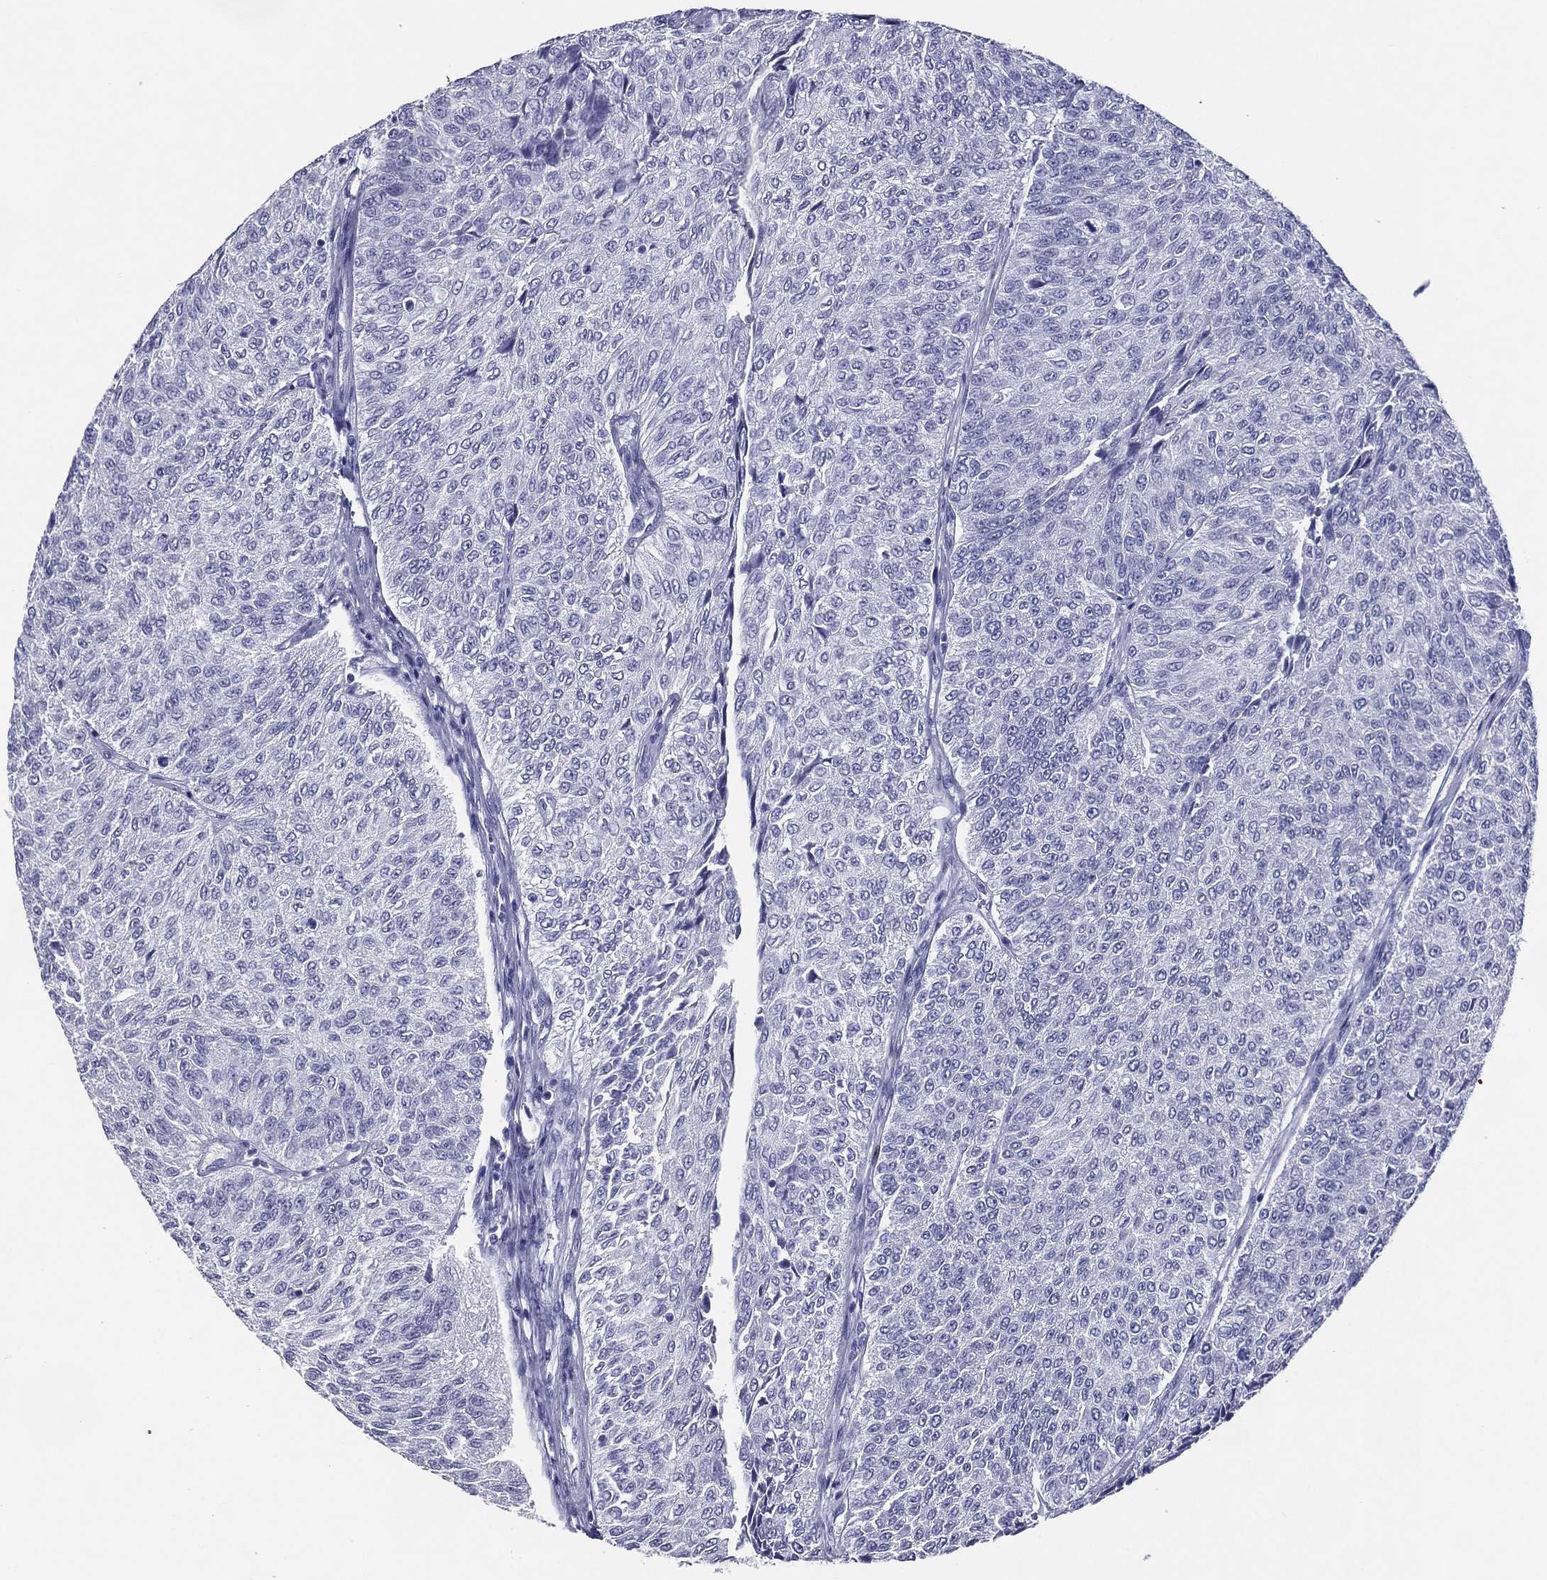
{"staining": {"intensity": "negative", "quantity": "none", "location": "none"}, "tissue": "urothelial cancer", "cell_type": "Tumor cells", "image_type": "cancer", "snomed": [{"axis": "morphology", "description": "Urothelial carcinoma, Low grade"}, {"axis": "topography", "description": "Urinary bladder"}], "caption": "Histopathology image shows no protein expression in tumor cells of urothelial carcinoma (low-grade) tissue. The staining was performed using DAB to visualize the protein expression in brown, while the nuclei were stained in blue with hematoxylin (Magnification: 20x).", "gene": "ACE2", "patient": {"sex": "male", "age": 78}}